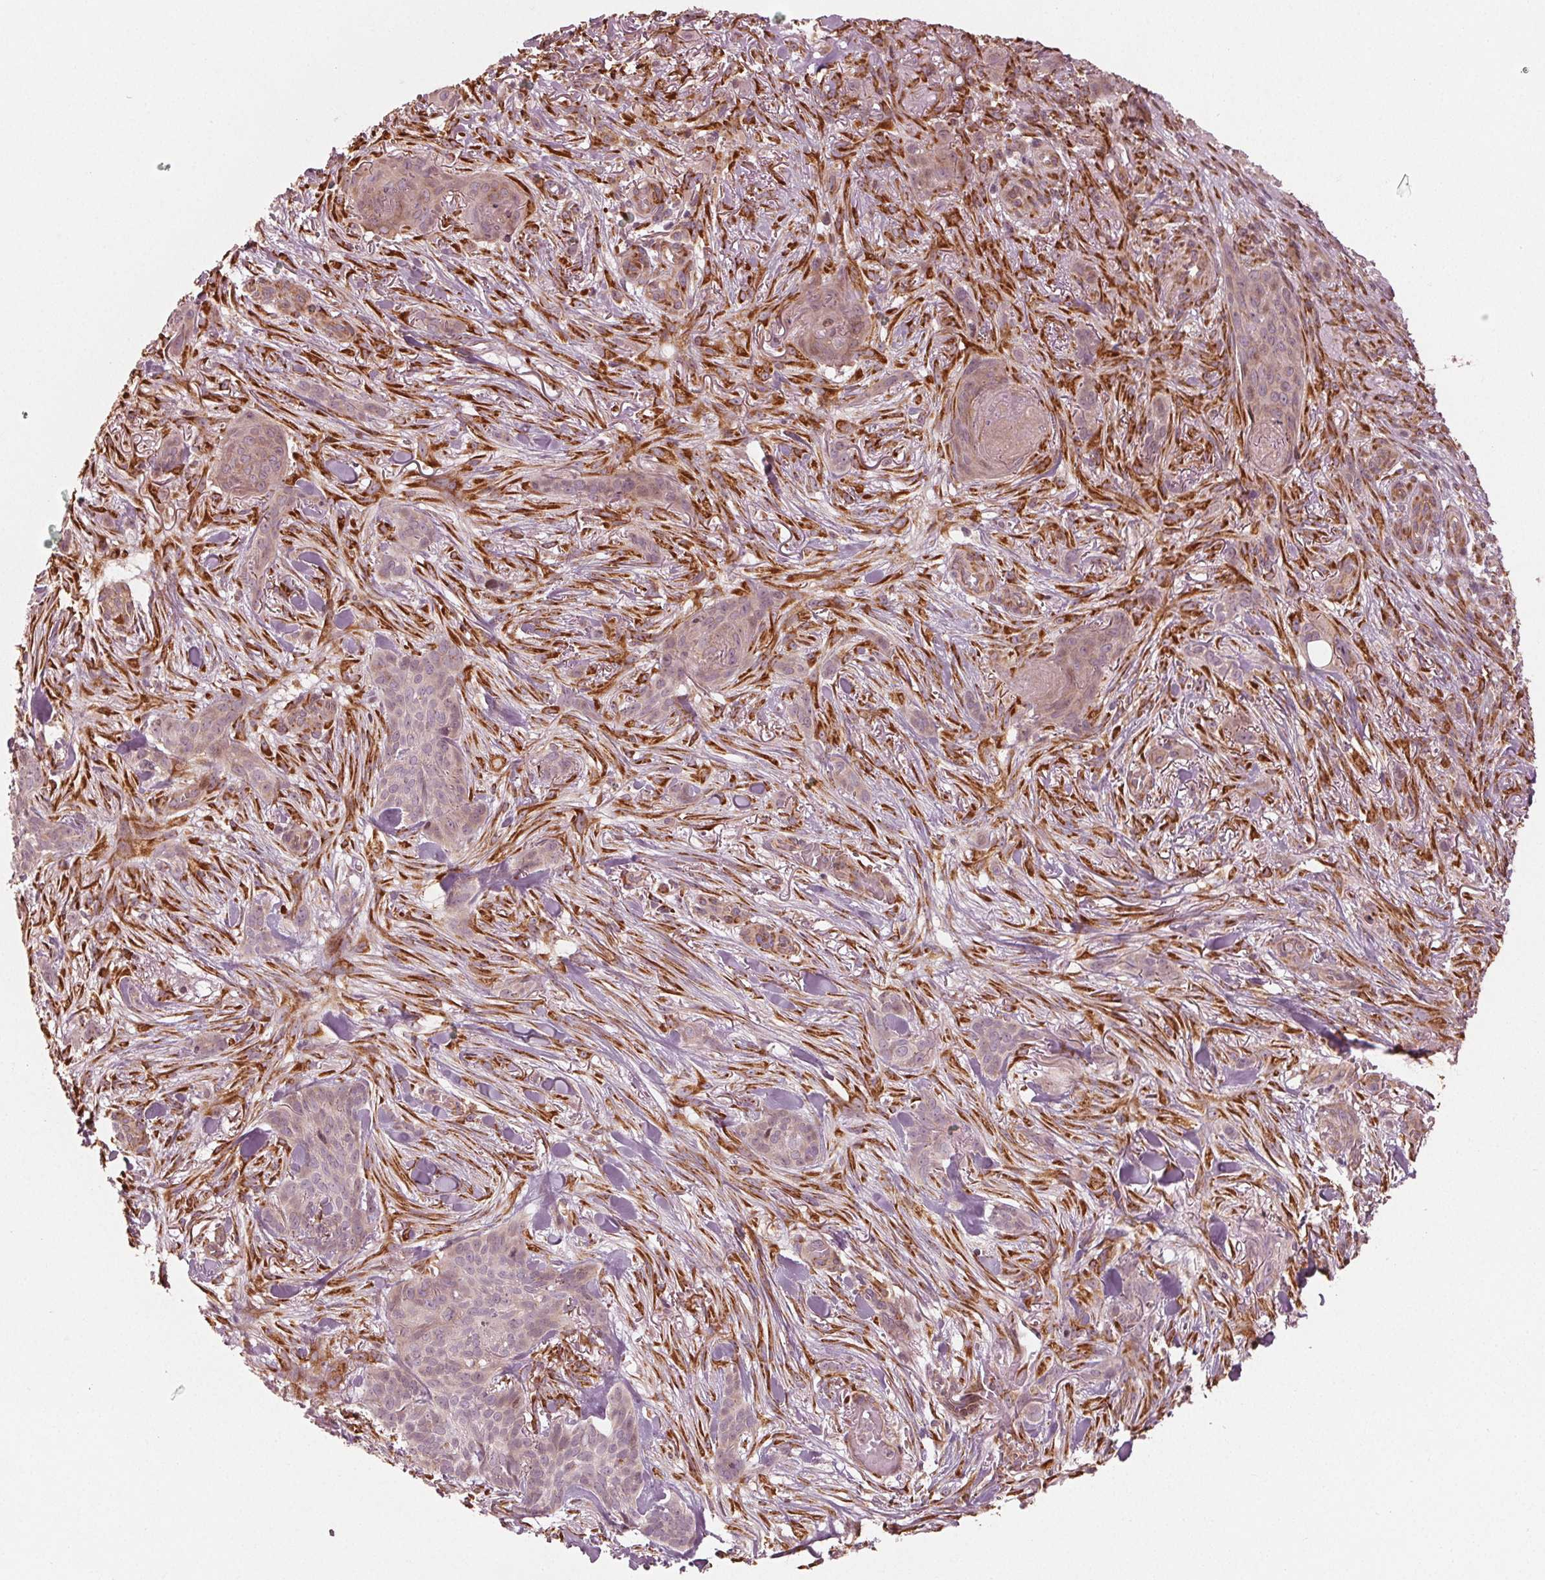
{"staining": {"intensity": "weak", "quantity": "<25%", "location": "cytoplasmic/membranous"}, "tissue": "skin cancer", "cell_type": "Tumor cells", "image_type": "cancer", "snomed": [{"axis": "morphology", "description": "Basal cell carcinoma"}, {"axis": "topography", "description": "Skin"}], "caption": "A photomicrograph of human skin basal cell carcinoma is negative for staining in tumor cells.", "gene": "CMIP", "patient": {"sex": "female", "age": 61}}